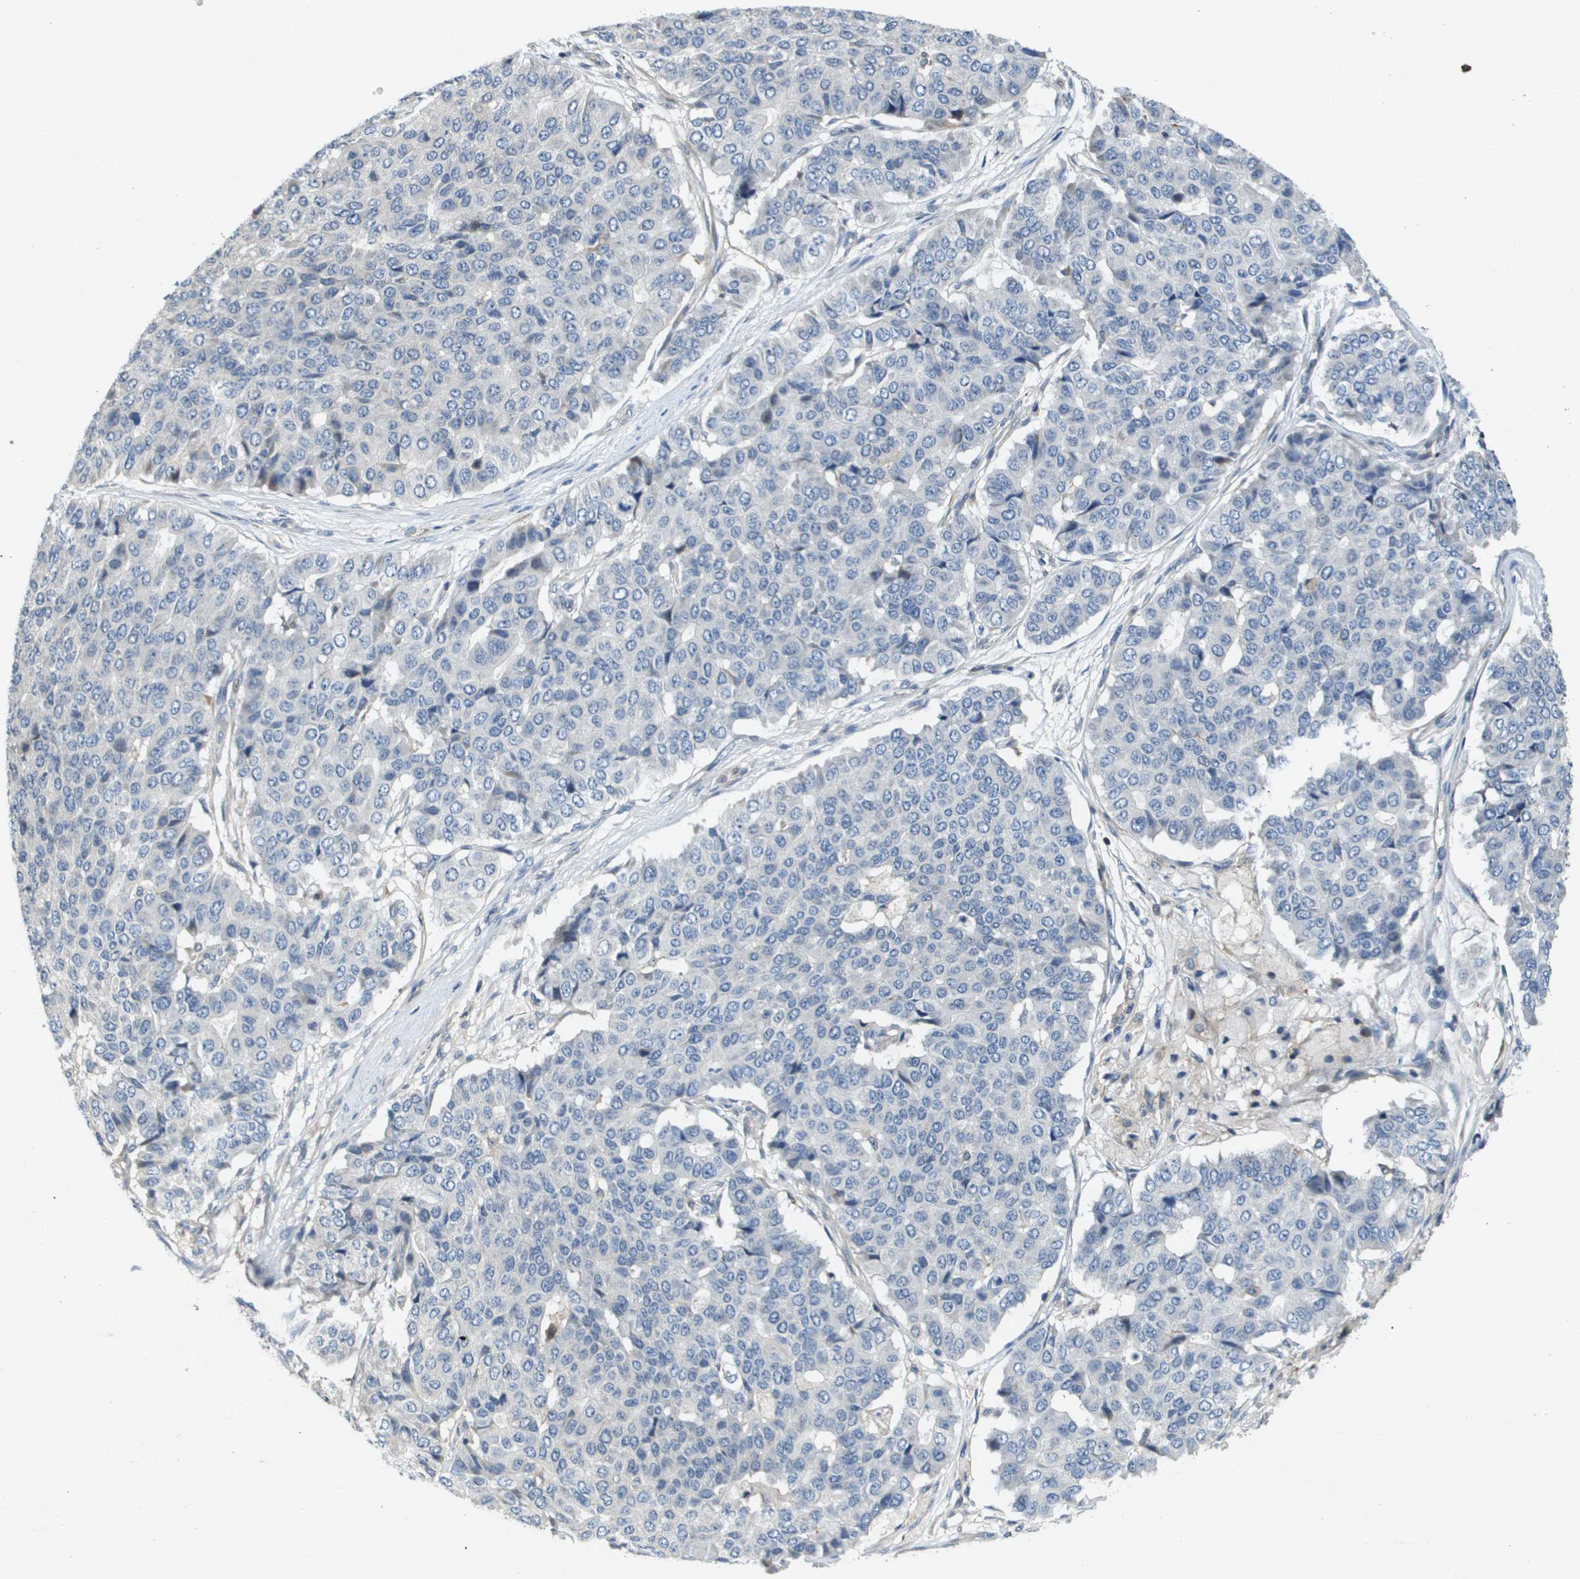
{"staining": {"intensity": "negative", "quantity": "none", "location": "none"}, "tissue": "pancreatic cancer", "cell_type": "Tumor cells", "image_type": "cancer", "snomed": [{"axis": "morphology", "description": "Adenocarcinoma, NOS"}, {"axis": "topography", "description": "Pancreas"}], "caption": "An immunohistochemistry photomicrograph of pancreatic cancer (adenocarcinoma) is shown. There is no staining in tumor cells of pancreatic cancer (adenocarcinoma).", "gene": "SCN4B", "patient": {"sex": "male", "age": 50}}